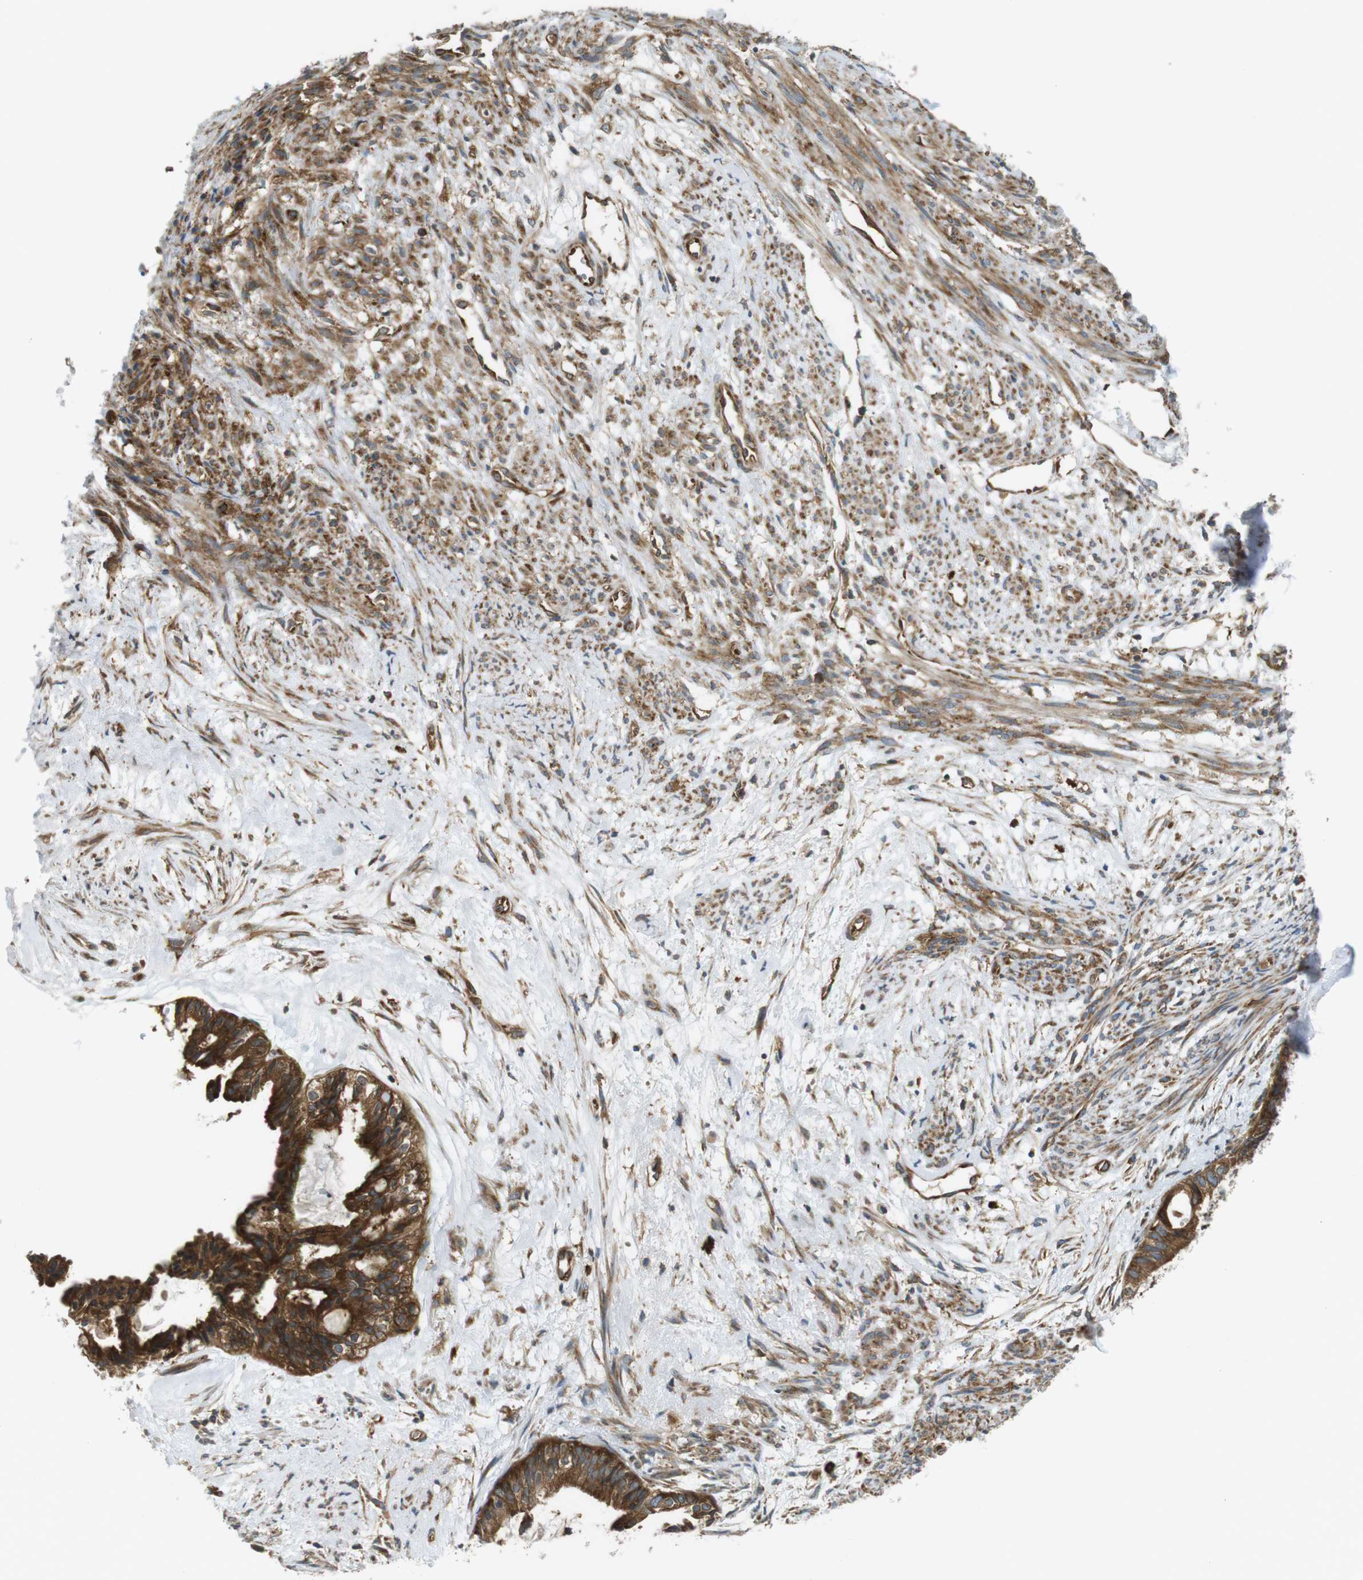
{"staining": {"intensity": "strong", "quantity": ">75%", "location": "cytoplasmic/membranous"}, "tissue": "cervical cancer", "cell_type": "Tumor cells", "image_type": "cancer", "snomed": [{"axis": "morphology", "description": "Normal tissue, NOS"}, {"axis": "morphology", "description": "Adenocarcinoma, NOS"}, {"axis": "topography", "description": "Cervix"}, {"axis": "topography", "description": "Endometrium"}], "caption": "Immunohistochemical staining of cervical adenocarcinoma reveals strong cytoplasmic/membranous protein staining in about >75% of tumor cells.", "gene": "TSC1", "patient": {"sex": "female", "age": 86}}